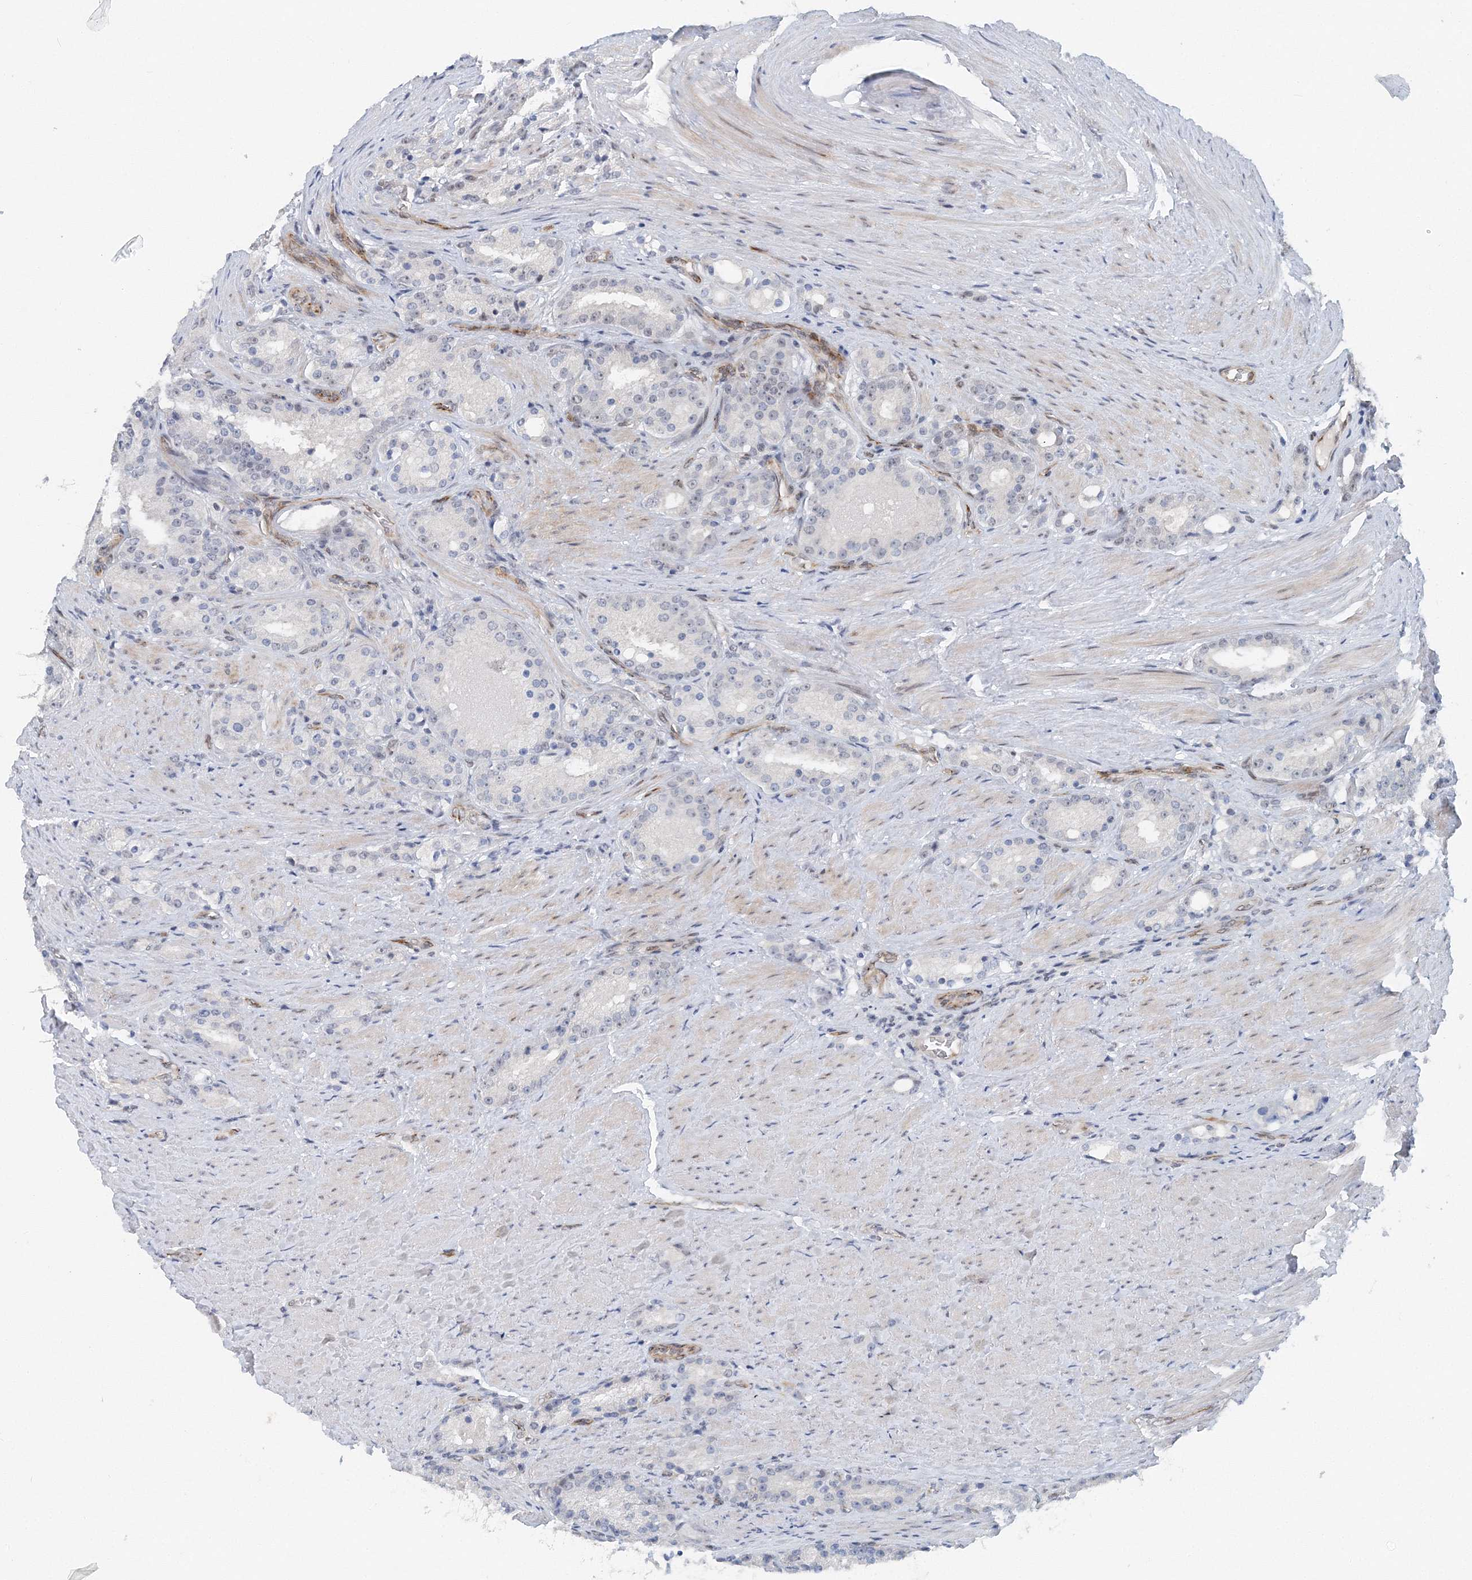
{"staining": {"intensity": "negative", "quantity": "none", "location": "none"}, "tissue": "prostate cancer", "cell_type": "Tumor cells", "image_type": "cancer", "snomed": [{"axis": "morphology", "description": "Adenocarcinoma, High grade"}, {"axis": "topography", "description": "Prostate"}], "caption": "An immunohistochemistry histopathology image of adenocarcinoma (high-grade) (prostate) is shown. There is no staining in tumor cells of adenocarcinoma (high-grade) (prostate).", "gene": "UIMC1", "patient": {"sex": "male", "age": 60}}